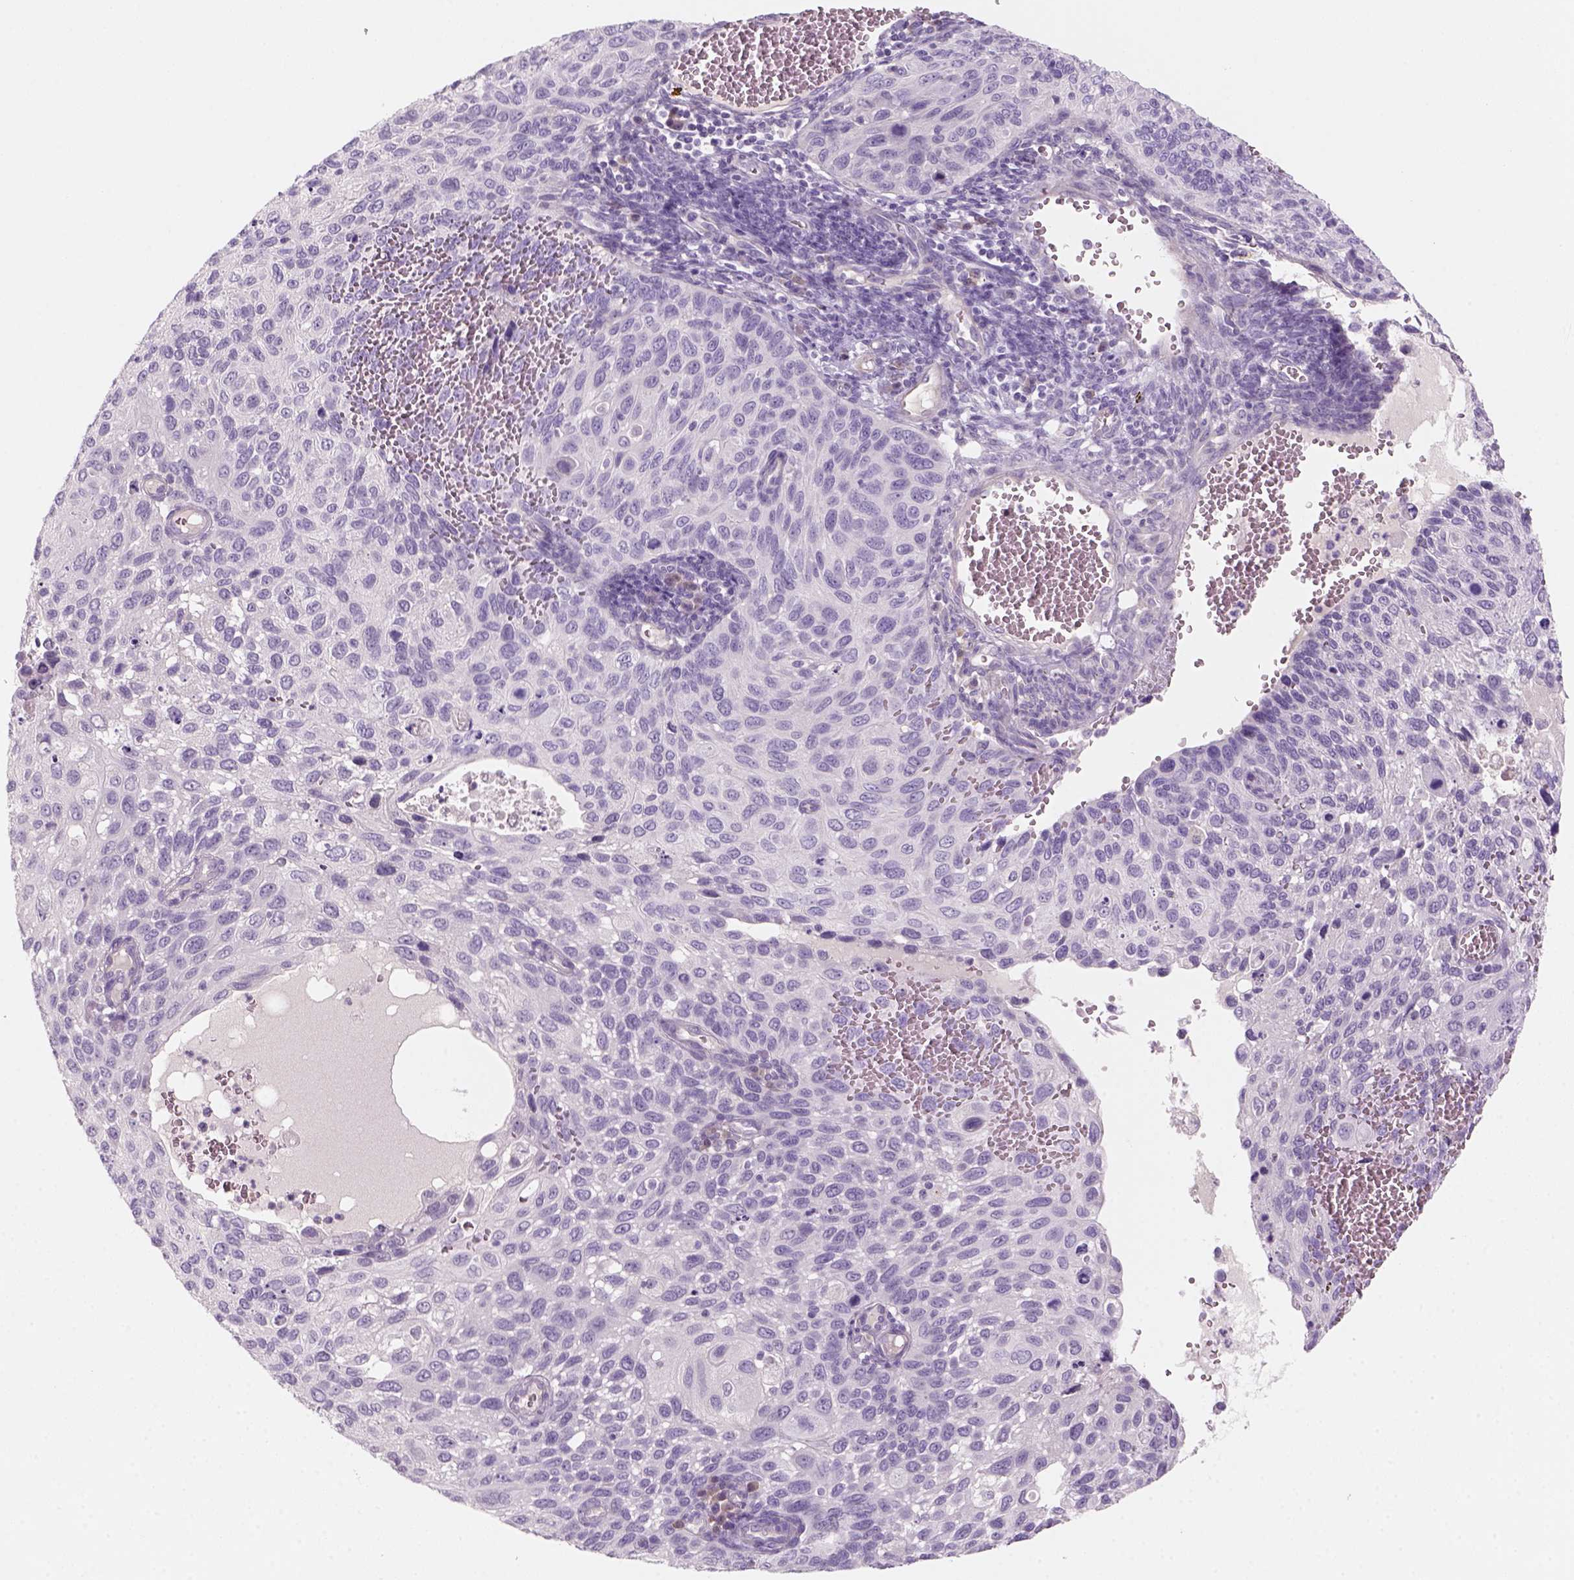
{"staining": {"intensity": "negative", "quantity": "none", "location": "none"}, "tissue": "cervical cancer", "cell_type": "Tumor cells", "image_type": "cancer", "snomed": [{"axis": "morphology", "description": "Squamous cell carcinoma, NOS"}, {"axis": "topography", "description": "Cervix"}], "caption": "High power microscopy histopathology image of an immunohistochemistry histopathology image of squamous cell carcinoma (cervical), revealing no significant positivity in tumor cells. (DAB immunohistochemistry (IHC) visualized using brightfield microscopy, high magnification).", "gene": "KRT25", "patient": {"sex": "female", "age": 70}}